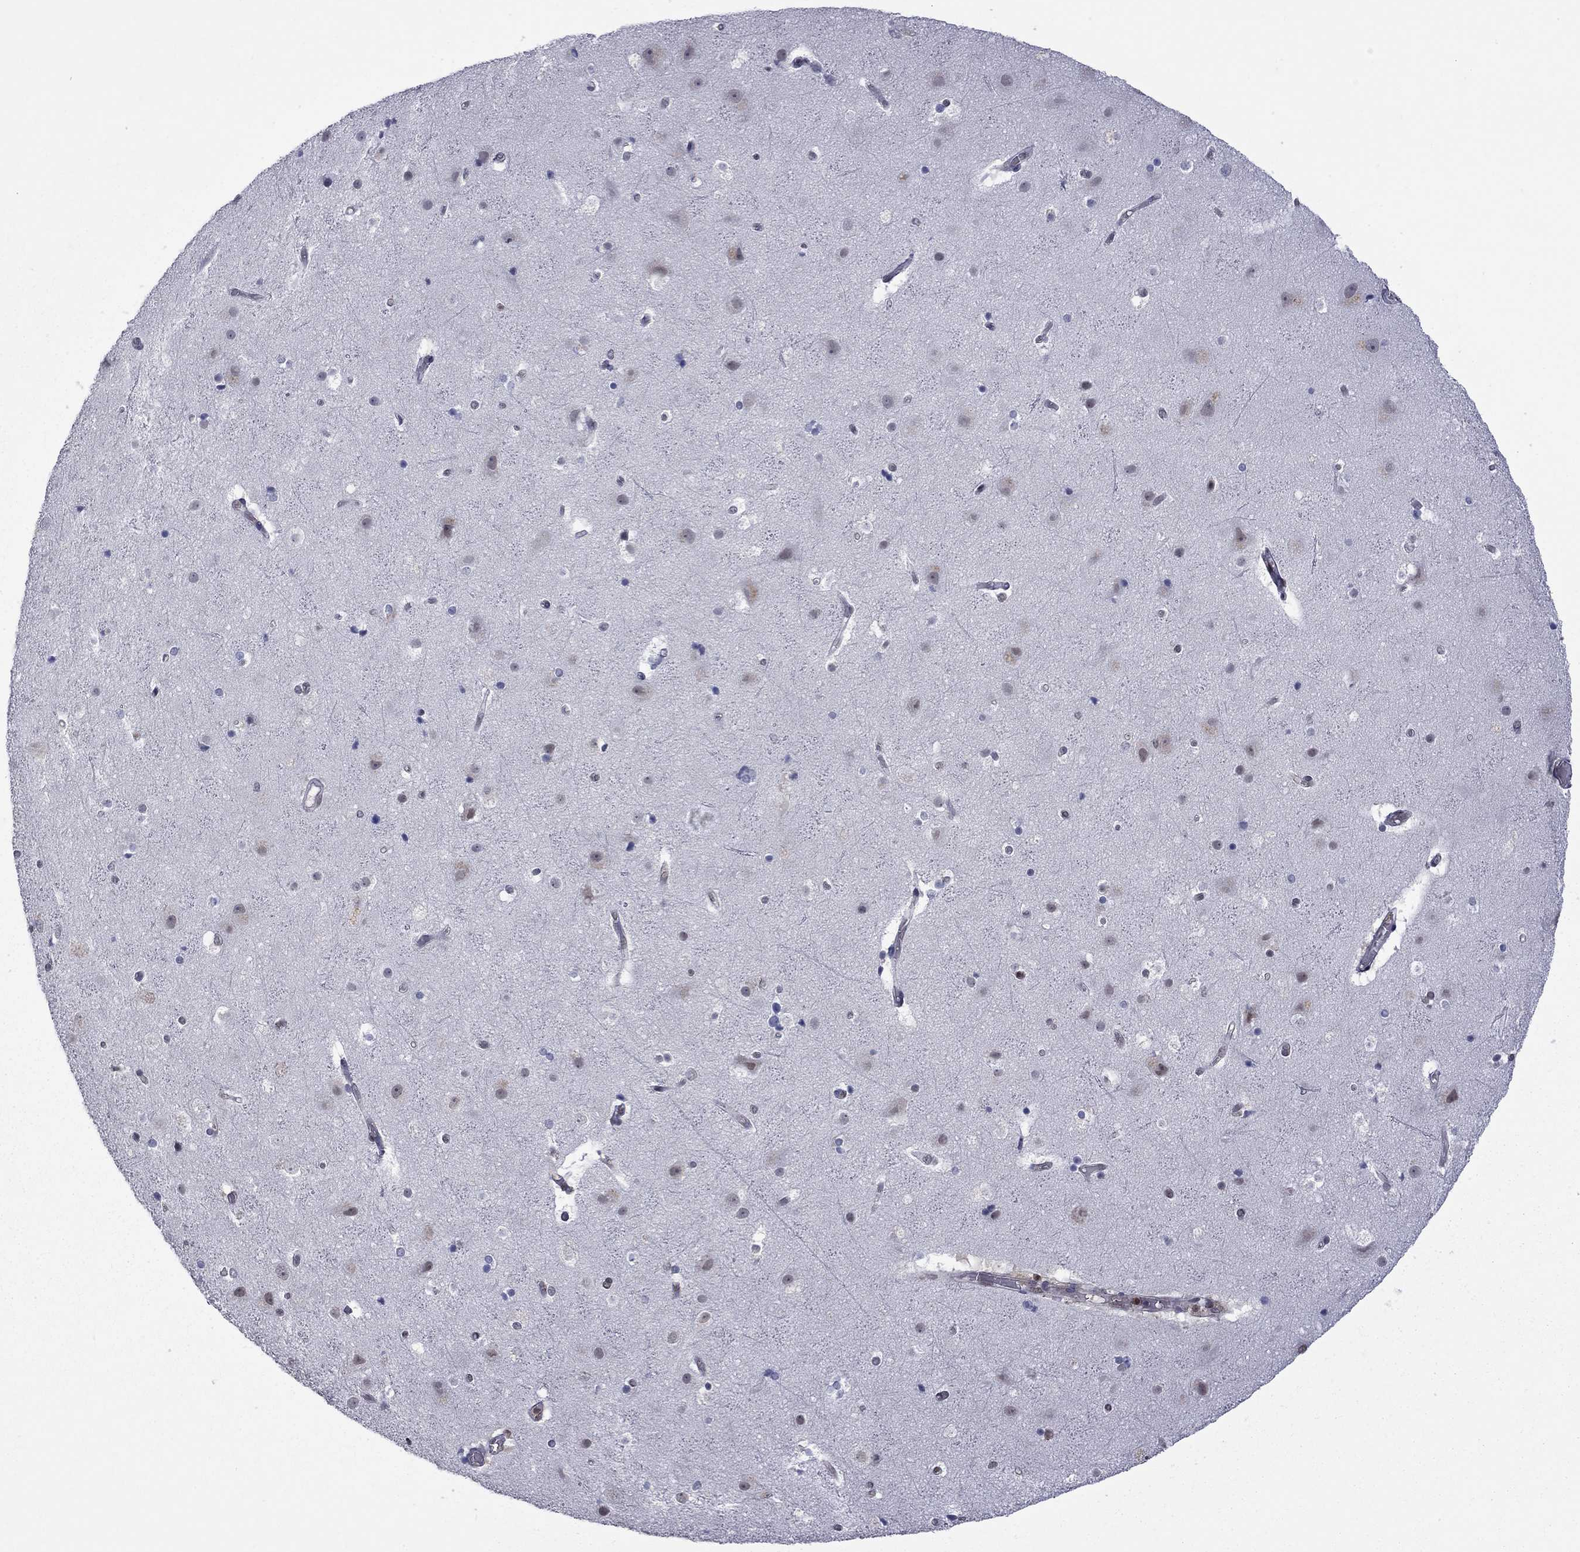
{"staining": {"intensity": "negative", "quantity": "none", "location": "none"}, "tissue": "cerebral cortex", "cell_type": "Endothelial cells", "image_type": "normal", "snomed": [{"axis": "morphology", "description": "Normal tissue, NOS"}, {"axis": "topography", "description": "Cerebral cortex"}], "caption": "There is no significant staining in endothelial cells of cerebral cortex.", "gene": "RFWD3", "patient": {"sex": "female", "age": 52}}